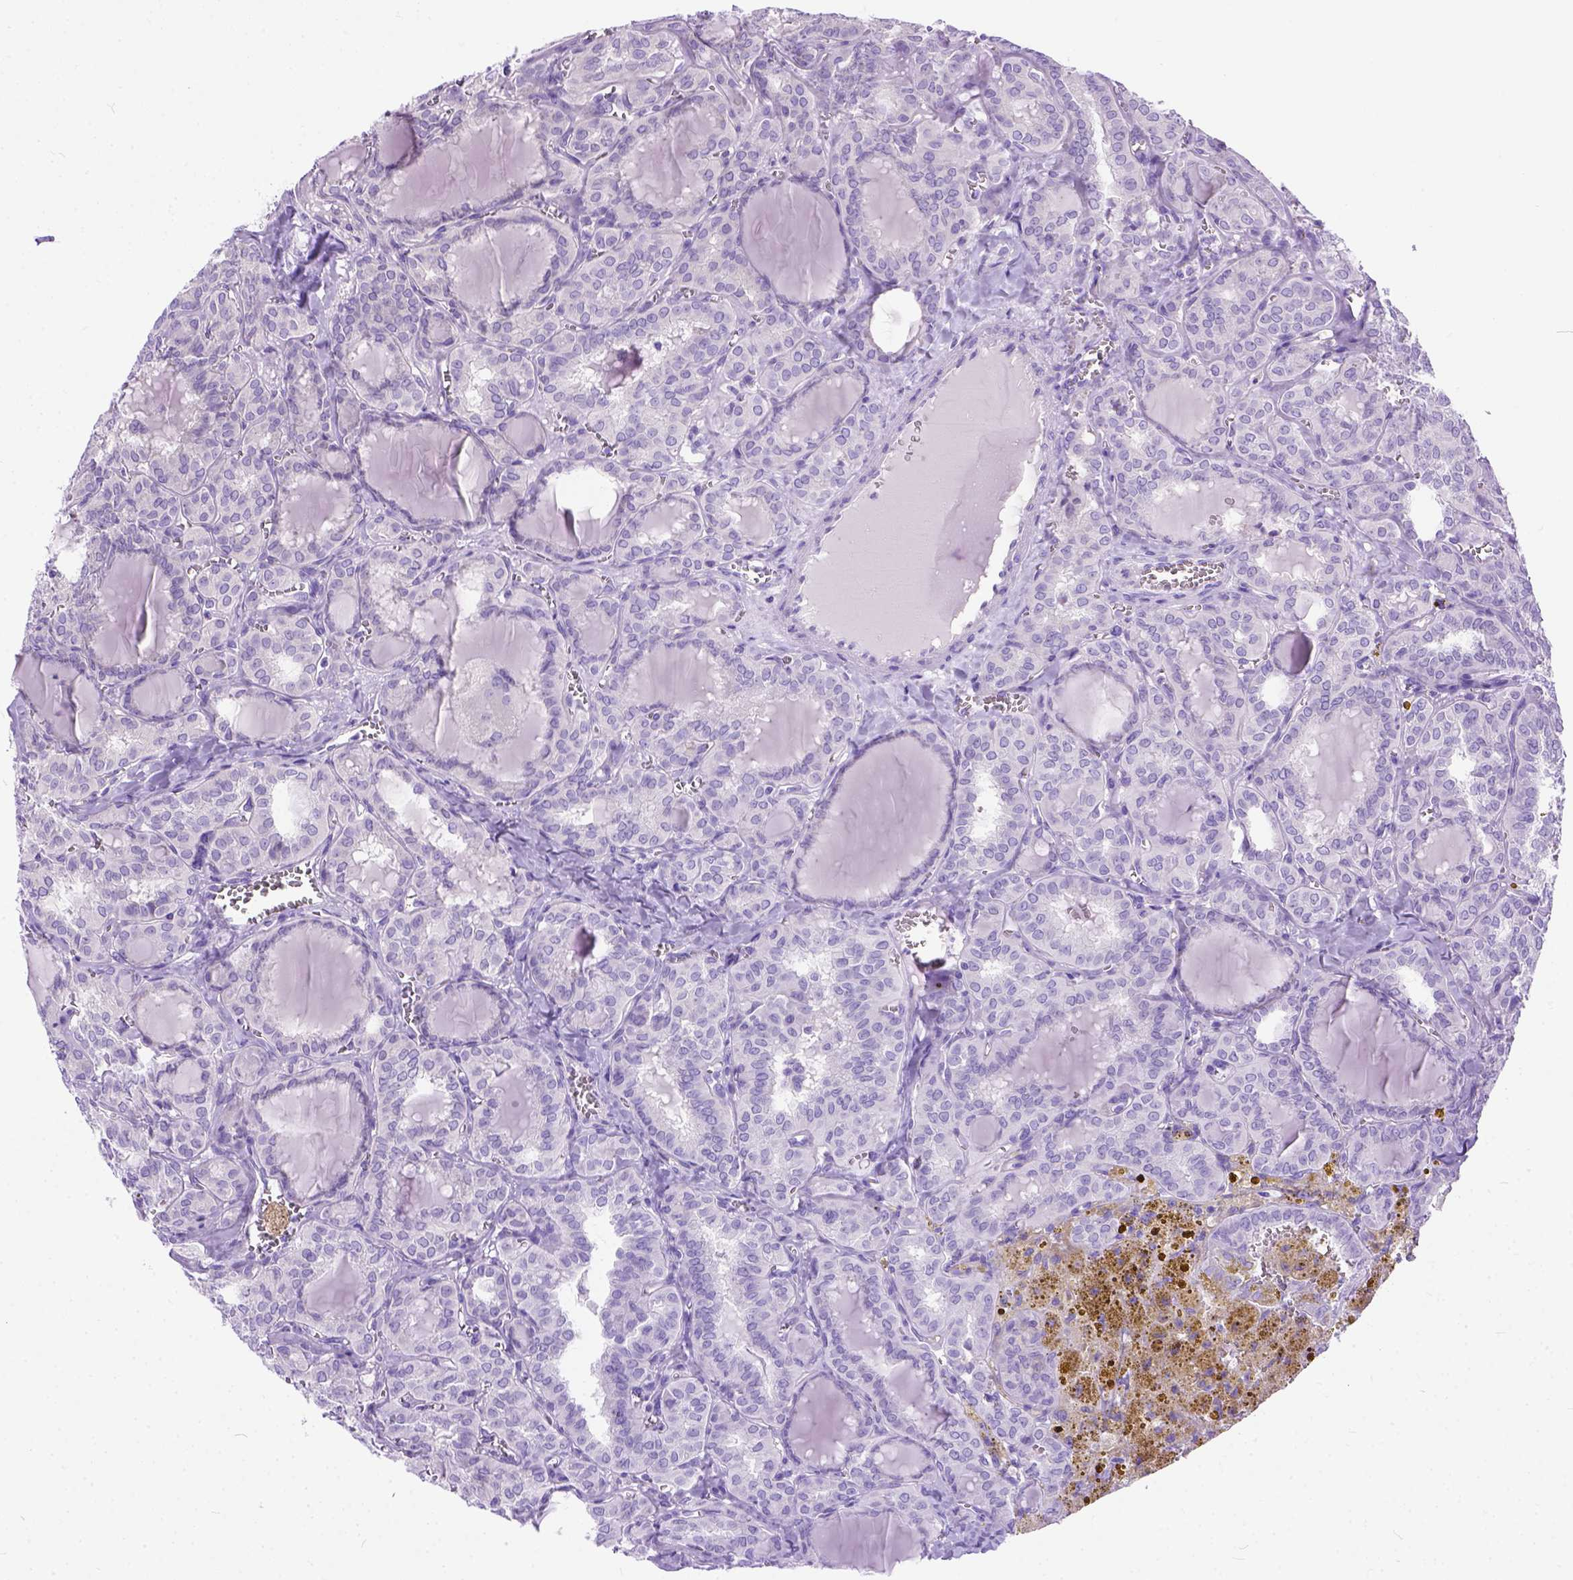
{"staining": {"intensity": "negative", "quantity": "none", "location": "none"}, "tissue": "thyroid cancer", "cell_type": "Tumor cells", "image_type": "cancer", "snomed": [{"axis": "morphology", "description": "Papillary adenocarcinoma, NOS"}, {"axis": "topography", "description": "Thyroid gland"}], "caption": "A micrograph of thyroid cancer stained for a protein displays no brown staining in tumor cells.", "gene": "ODAD3", "patient": {"sex": "female", "age": 41}}